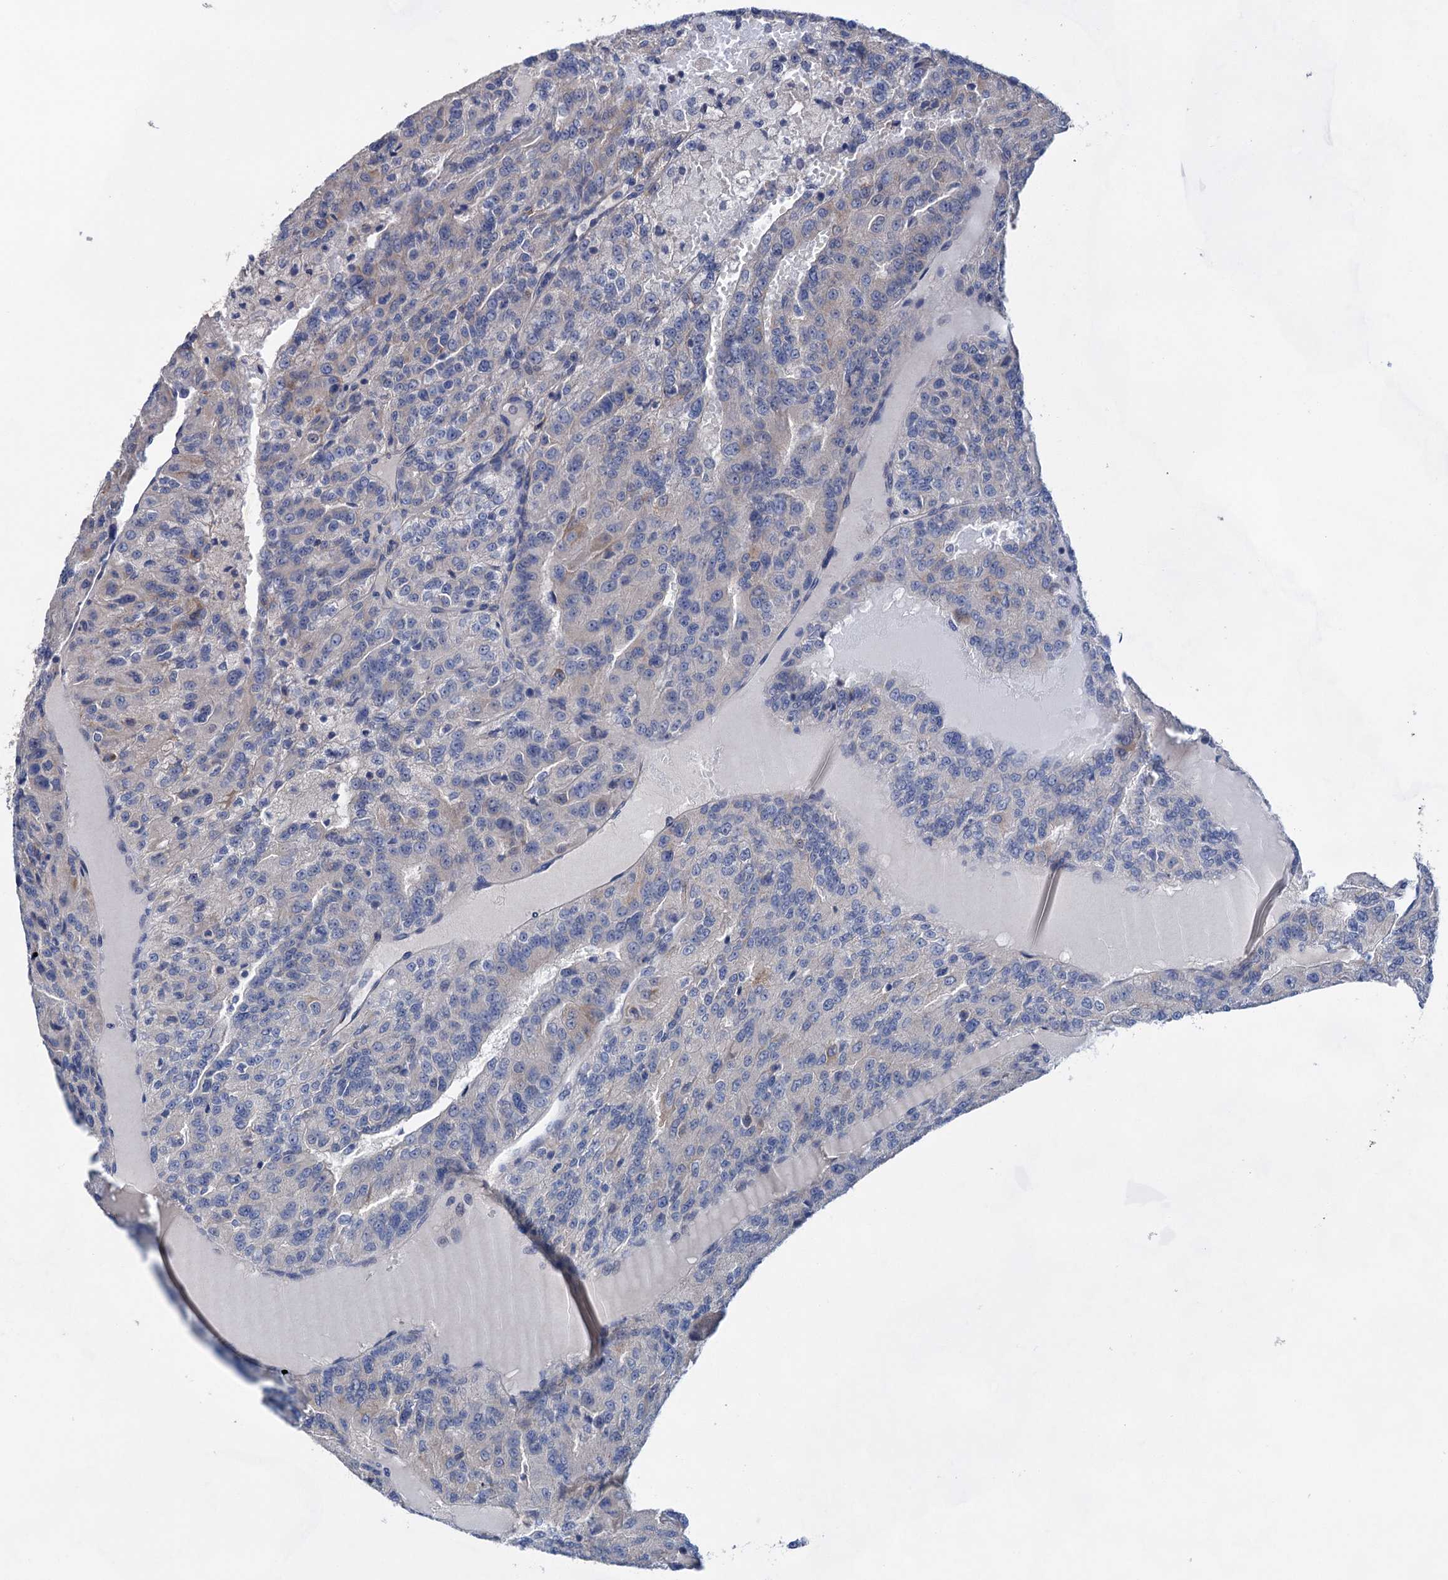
{"staining": {"intensity": "negative", "quantity": "none", "location": "none"}, "tissue": "renal cancer", "cell_type": "Tumor cells", "image_type": "cancer", "snomed": [{"axis": "morphology", "description": "Adenocarcinoma, NOS"}, {"axis": "topography", "description": "Kidney"}], "caption": "Photomicrograph shows no significant protein expression in tumor cells of renal cancer (adenocarcinoma). (Stains: DAB immunohistochemistry with hematoxylin counter stain, Microscopy: brightfield microscopy at high magnification).", "gene": "MORN3", "patient": {"sex": "female", "age": 63}}